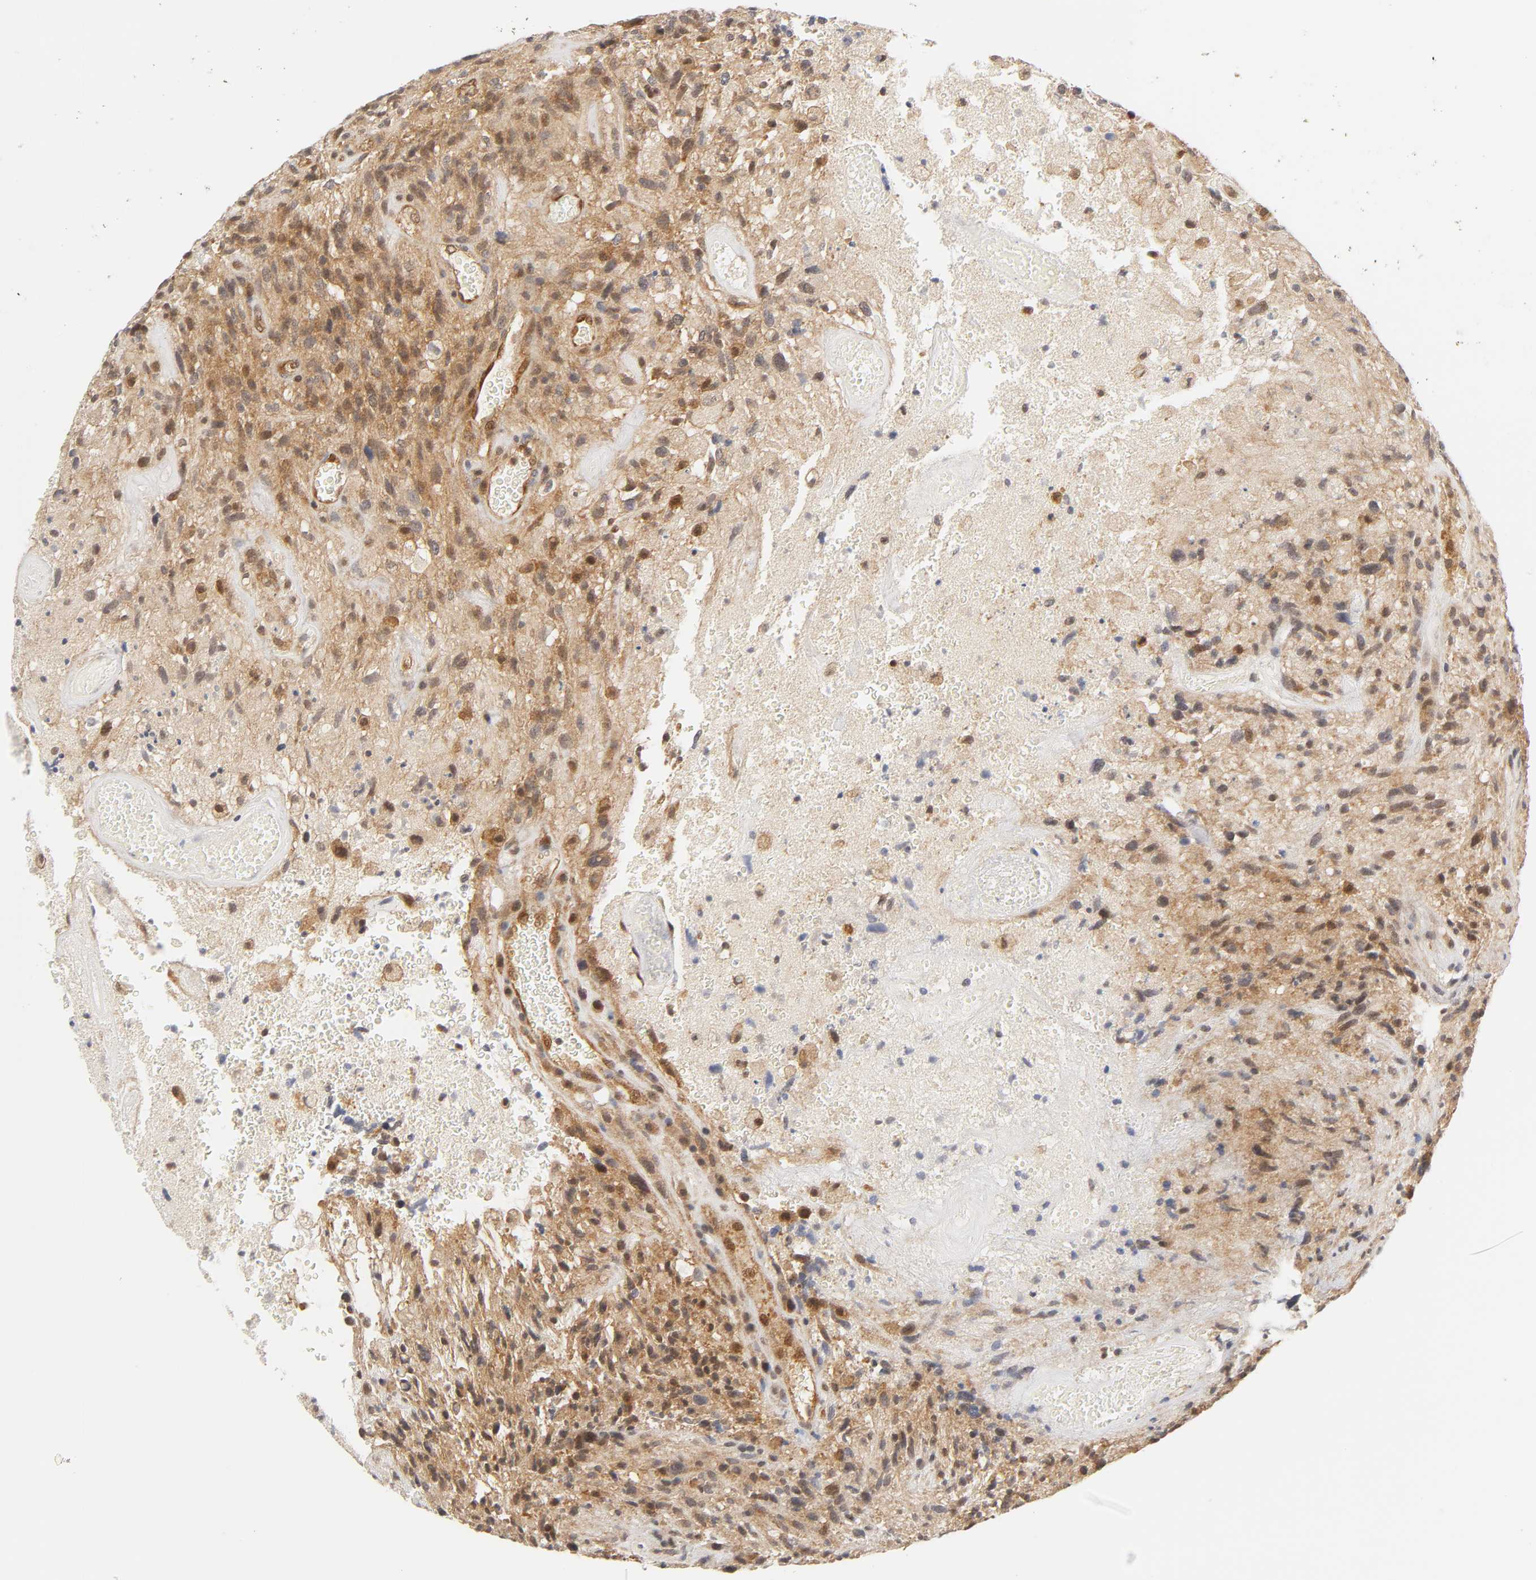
{"staining": {"intensity": "moderate", "quantity": ">75%", "location": "cytoplasmic/membranous,nuclear"}, "tissue": "glioma", "cell_type": "Tumor cells", "image_type": "cancer", "snomed": [{"axis": "morphology", "description": "Normal tissue, NOS"}, {"axis": "morphology", "description": "Glioma, malignant, High grade"}, {"axis": "topography", "description": "Cerebral cortex"}], "caption": "Immunohistochemical staining of glioma shows medium levels of moderate cytoplasmic/membranous and nuclear staining in approximately >75% of tumor cells.", "gene": "CDC37", "patient": {"sex": "male", "age": 75}}